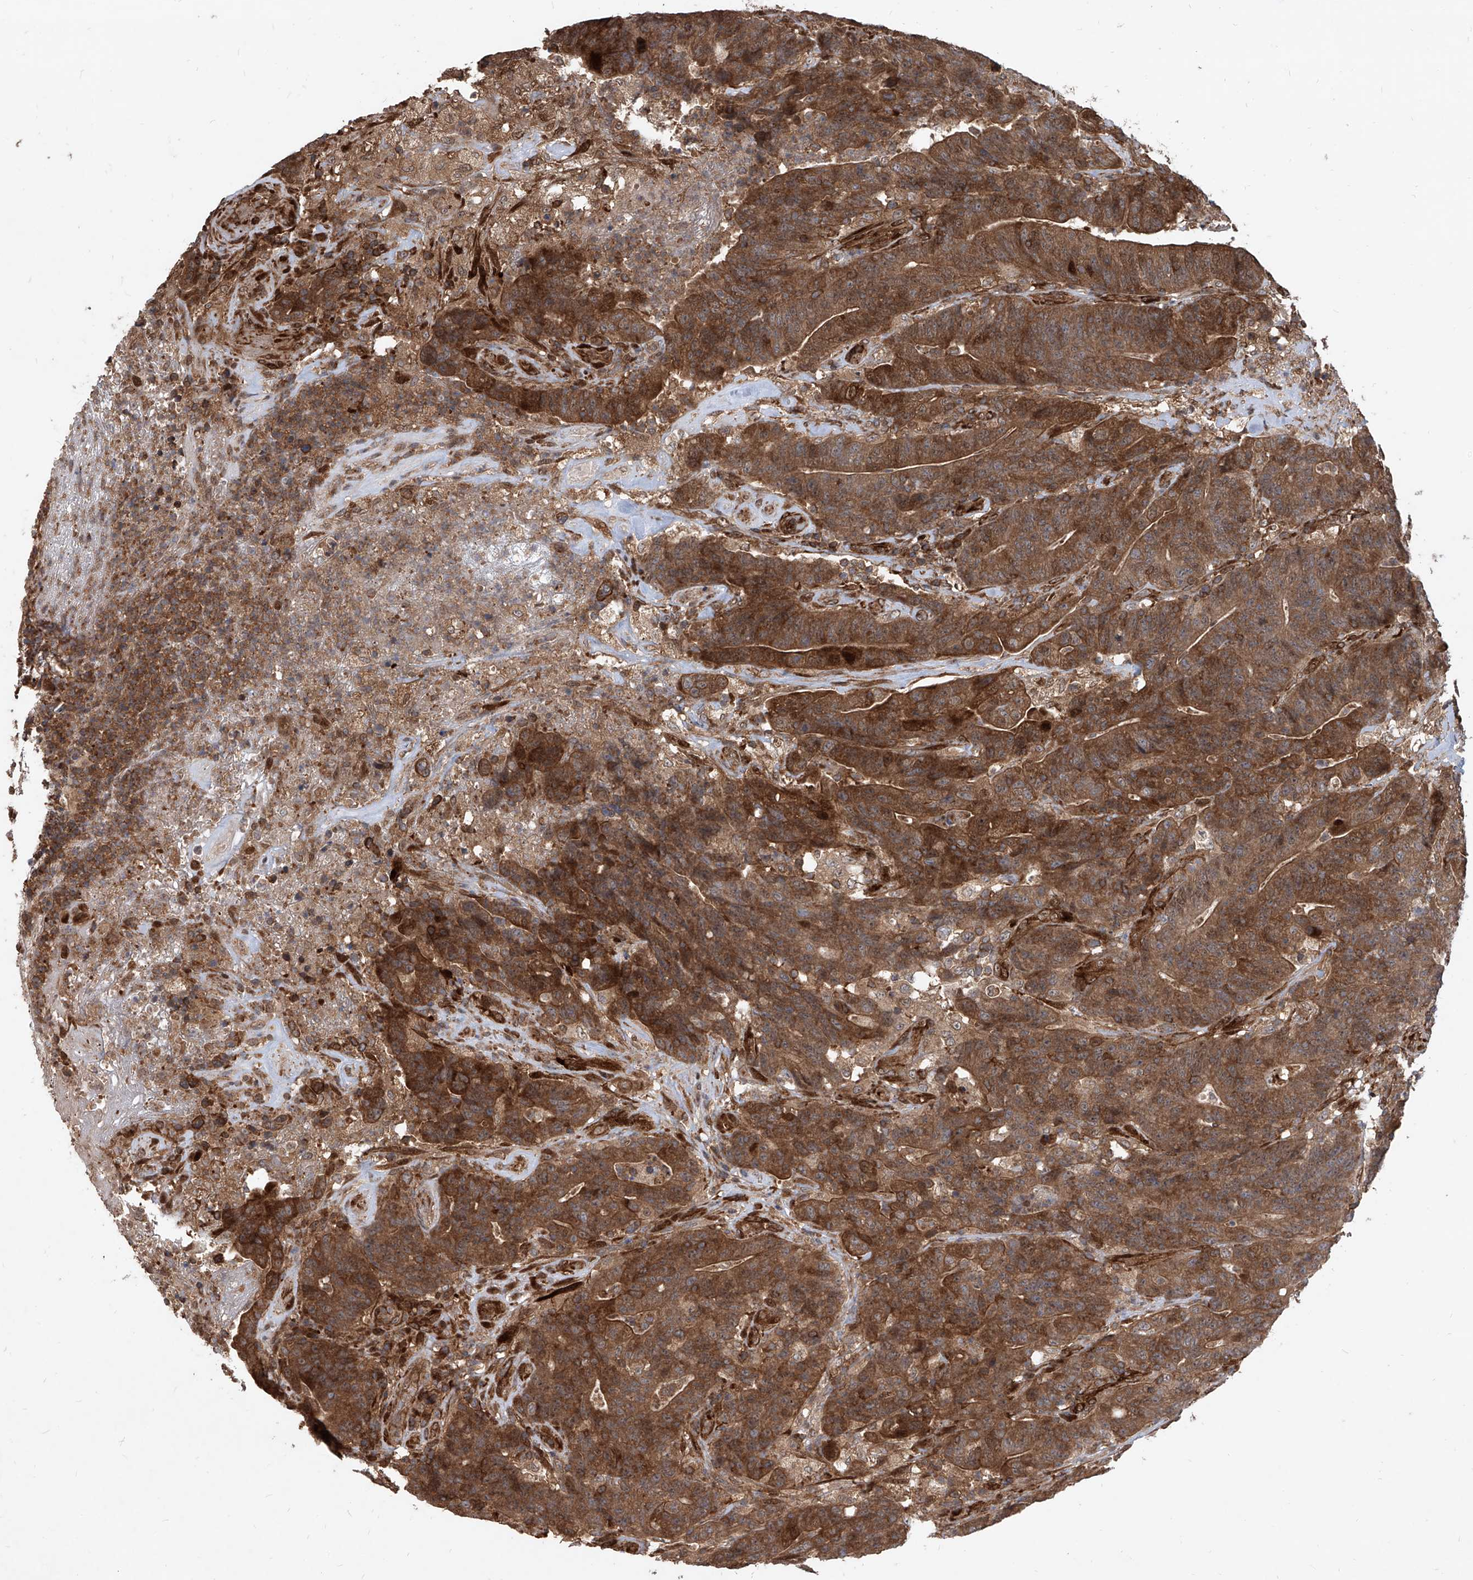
{"staining": {"intensity": "moderate", "quantity": ">75%", "location": "cytoplasmic/membranous"}, "tissue": "colorectal cancer", "cell_type": "Tumor cells", "image_type": "cancer", "snomed": [{"axis": "morphology", "description": "Normal tissue, NOS"}, {"axis": "morphology", "description": "Adenocarcinoma, NOS"}, {"axis": "topography", "description": "Colon"}], "caption": "DAB (3,3'-diaminobenzidine) immunohistochemical staining of human adenocarcinoma (colorectal) reveals moderate cytoplasmic/membranous protein expression in about >75% of tumor cells.", "gene": "MAGED2", "patient": {"sex": "female", "age": 75}}